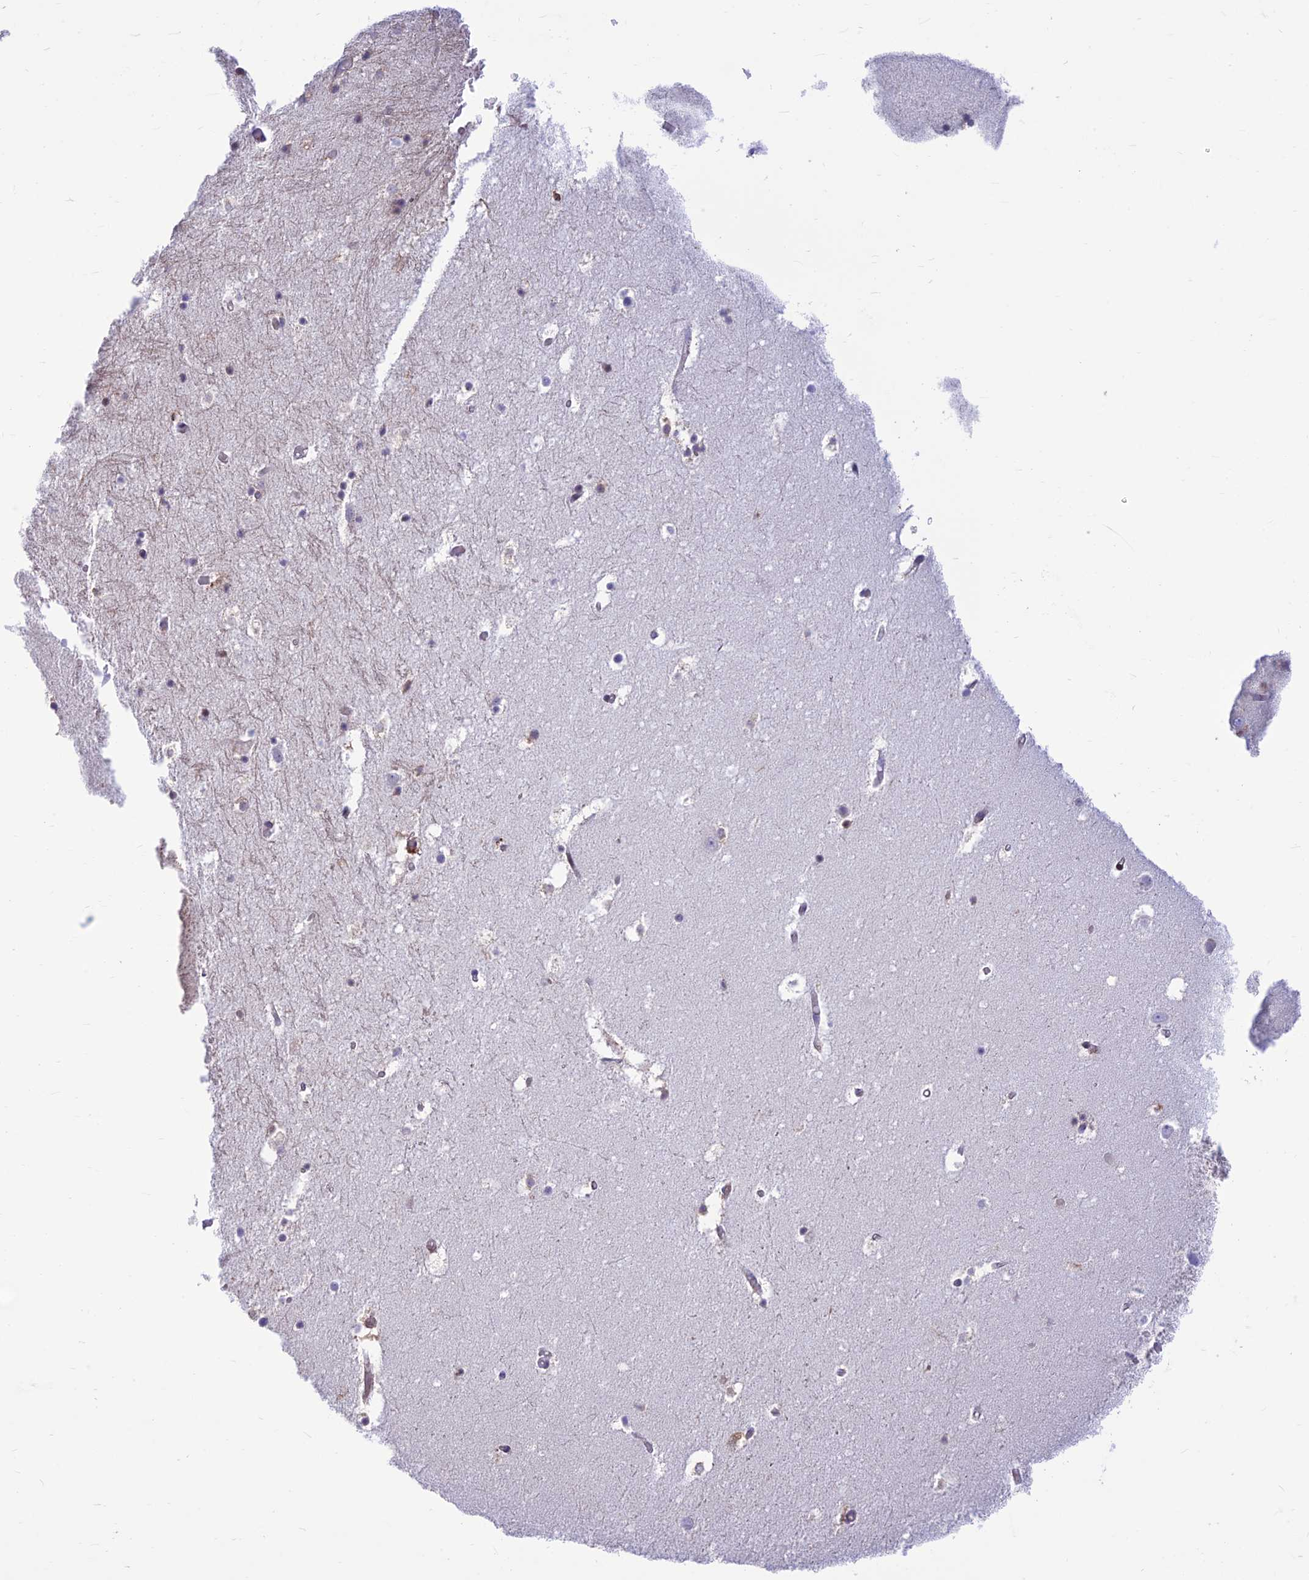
{"staining": {"intensity": "negative", "quantity": "none", "location": "none"}, "tissue": "hippocampus", "cell_type": "Glial cells", "image_type": "normal", "snomed": [{"axis": "morphology", "description": "Normal tissue, NOS"}, {"axis": "topography", "description": "Hippocampus"}], "caption": "This is an immunohistochemistry image of unremarkable hippocampus. There is no expression in glial cells.", "gene": "FAM186B", "patient": {"sex": "female", "age": 52}}